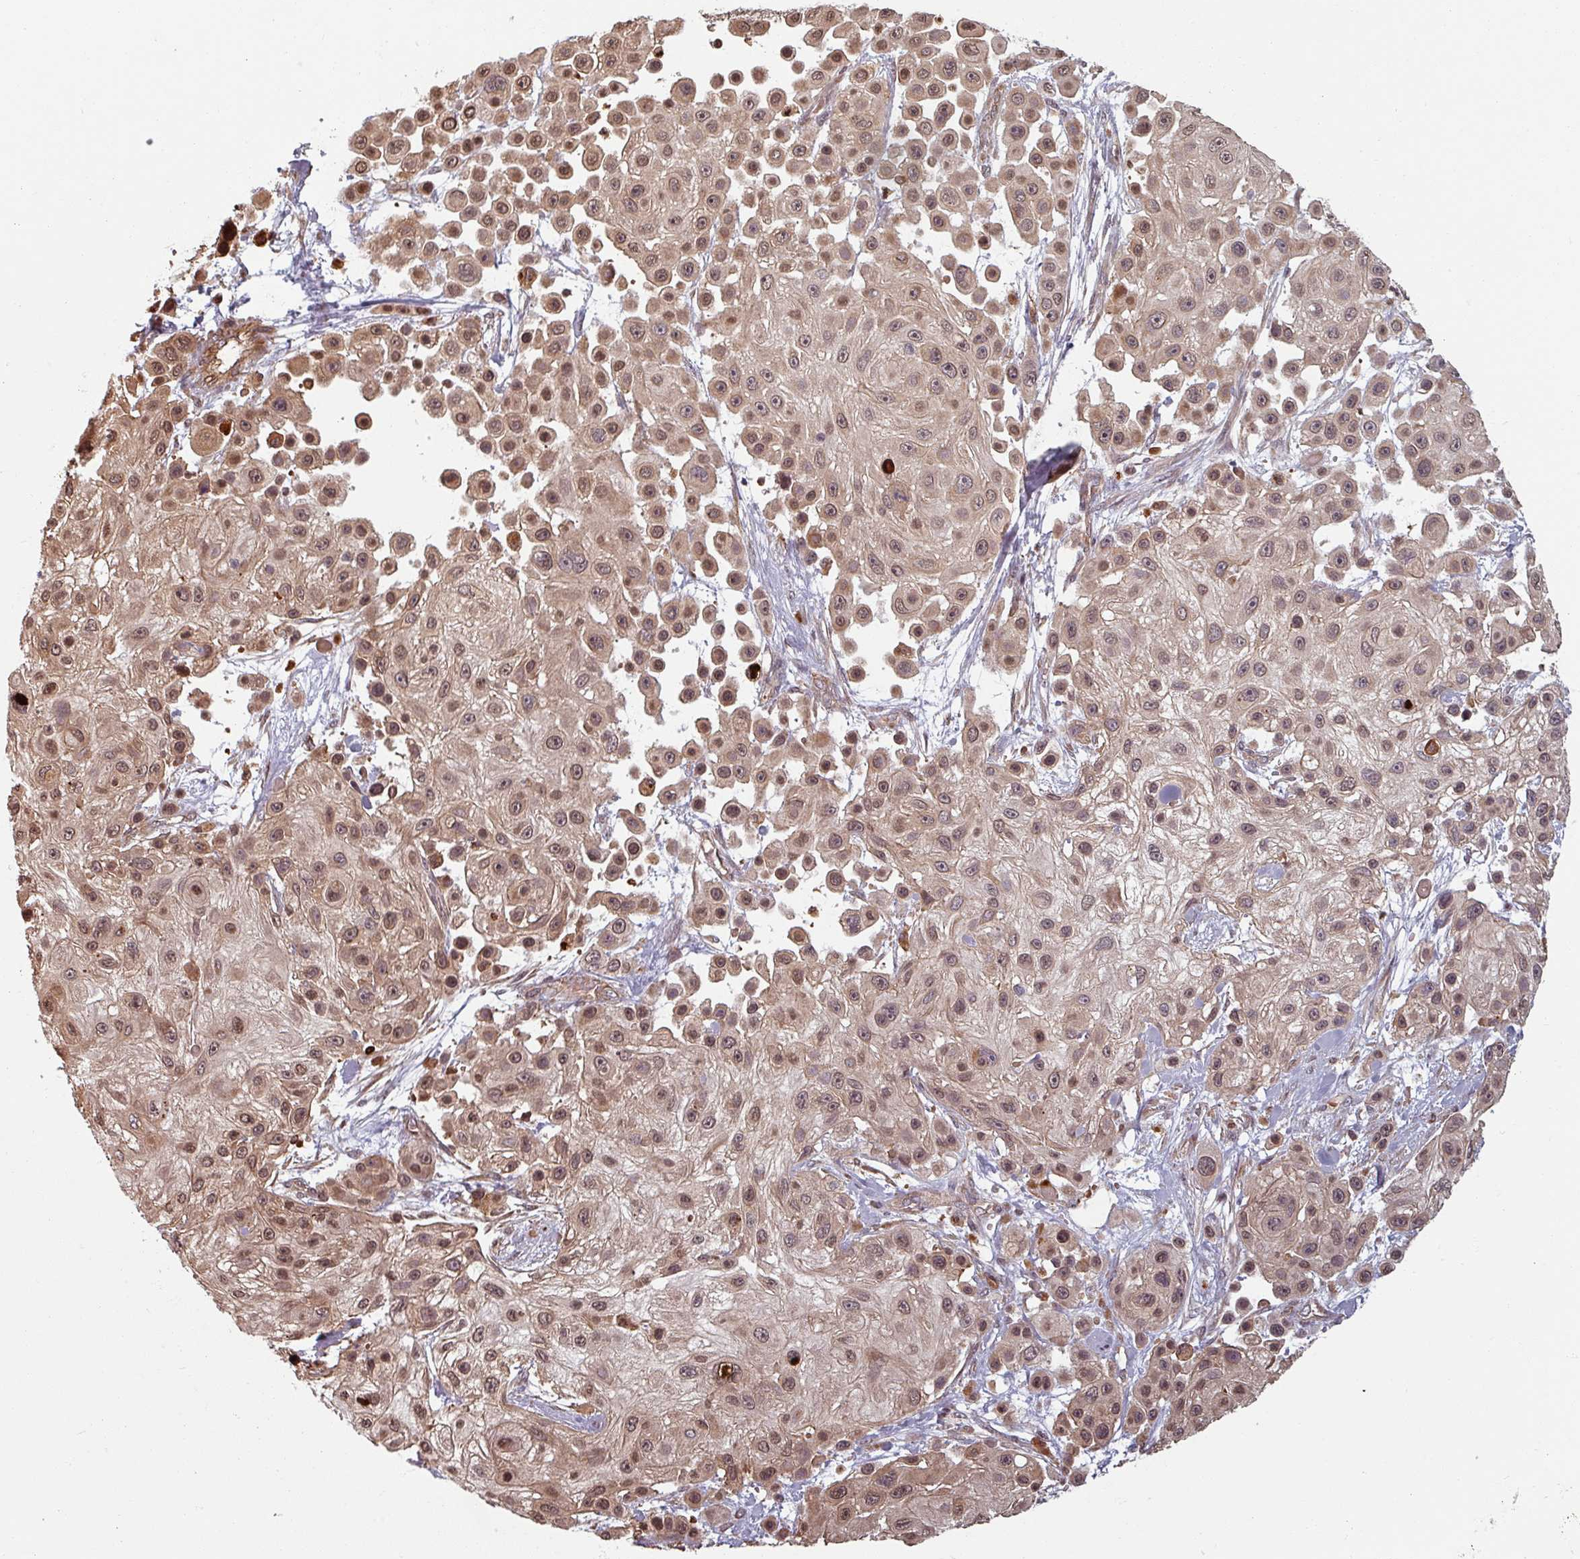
{"staining": {"intensity": "moderate", "quantity": "25%-75%", "location": "cytoplasmic/membranous,nuclear"}, "tissue": "skin cancer", "cell_type": "Tumor cells", "image_type": "cancer", "snomed": [{"axis": "morphology", "description": "Squamous cell carcinoma, NOS"}, {"axis": "topography", "description": "Skin"}], "caption": "Tumor cells display medium levels of moderate cytoplasmic/membranous and nuclear staining in approximately 25%-75% of cells in human skin cancer (squamous cell carcinoma). The staining was performed using DAB (3,3'-diaminobenzidine) to visualize the protein expression in brown, while the nuclei were stained in blue with hematoxylin (Magnification: 20x).", "gene": "EID1", "patient": {"sex": "male", "age": 67}}